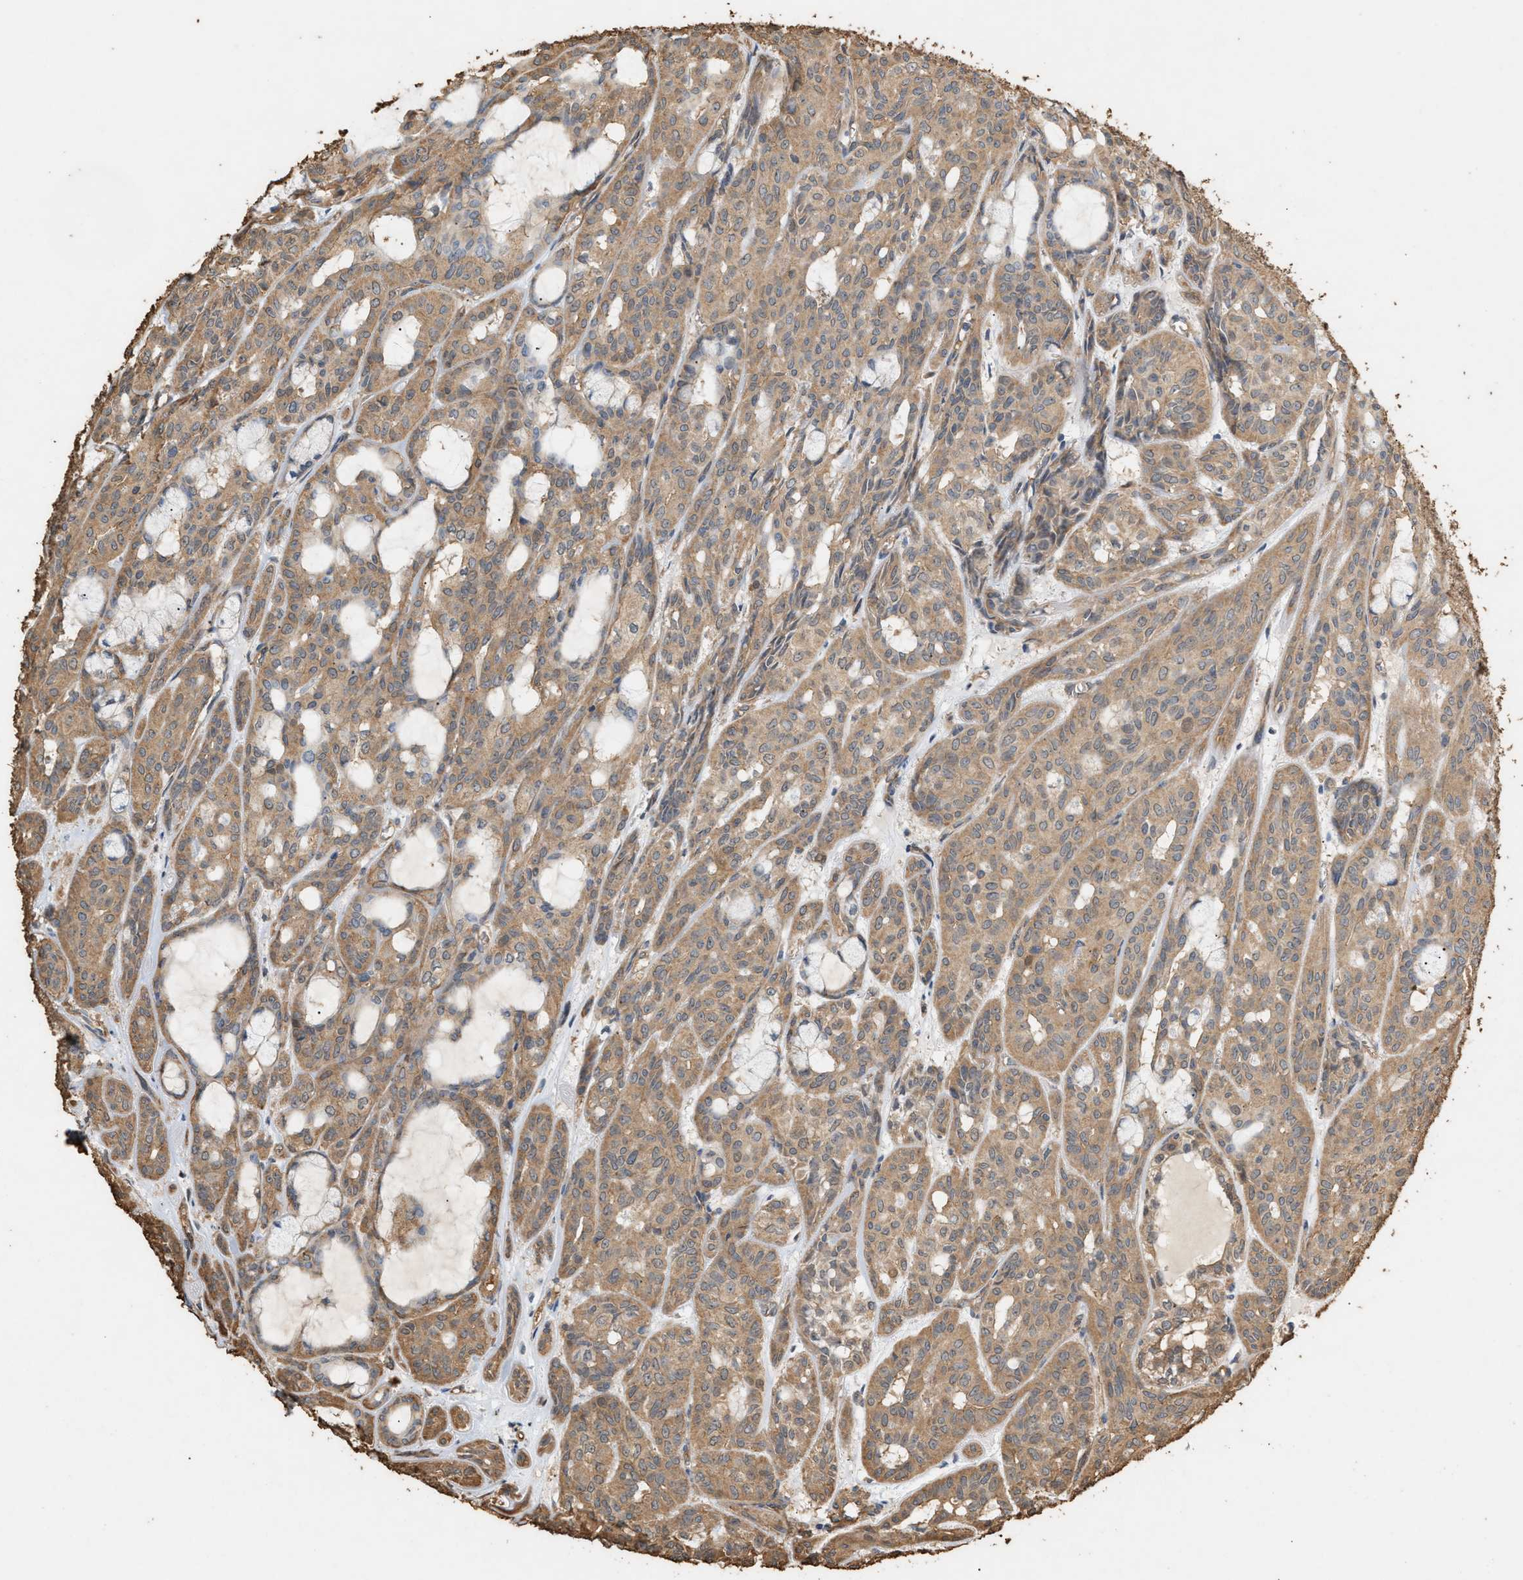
{"staining": {"intensity": "moderate", "quantity": ">75%", "location": "cytoplasmic/membranous"}, "tissue": "head and neck cancer", "cell_type": "Tumor cells", "image_type": "cancer", "snomed": [{"axis": "morphology", "description": "Adenocarcinoma, NOS"}, {"axis": "topography", "description": "Salivary gland, NOS"}, {"axis": "topography", "description": "Head-Neck"}], "caption": "Immunohistochemical staining of human head and neck adenocarcinoma displays medium levels of moderate cytoplasmic/membranous positivity in approximately >75% of tumor cells.", "gene": "DCAF7", "patient": {"sex": "female", "age": 76}}